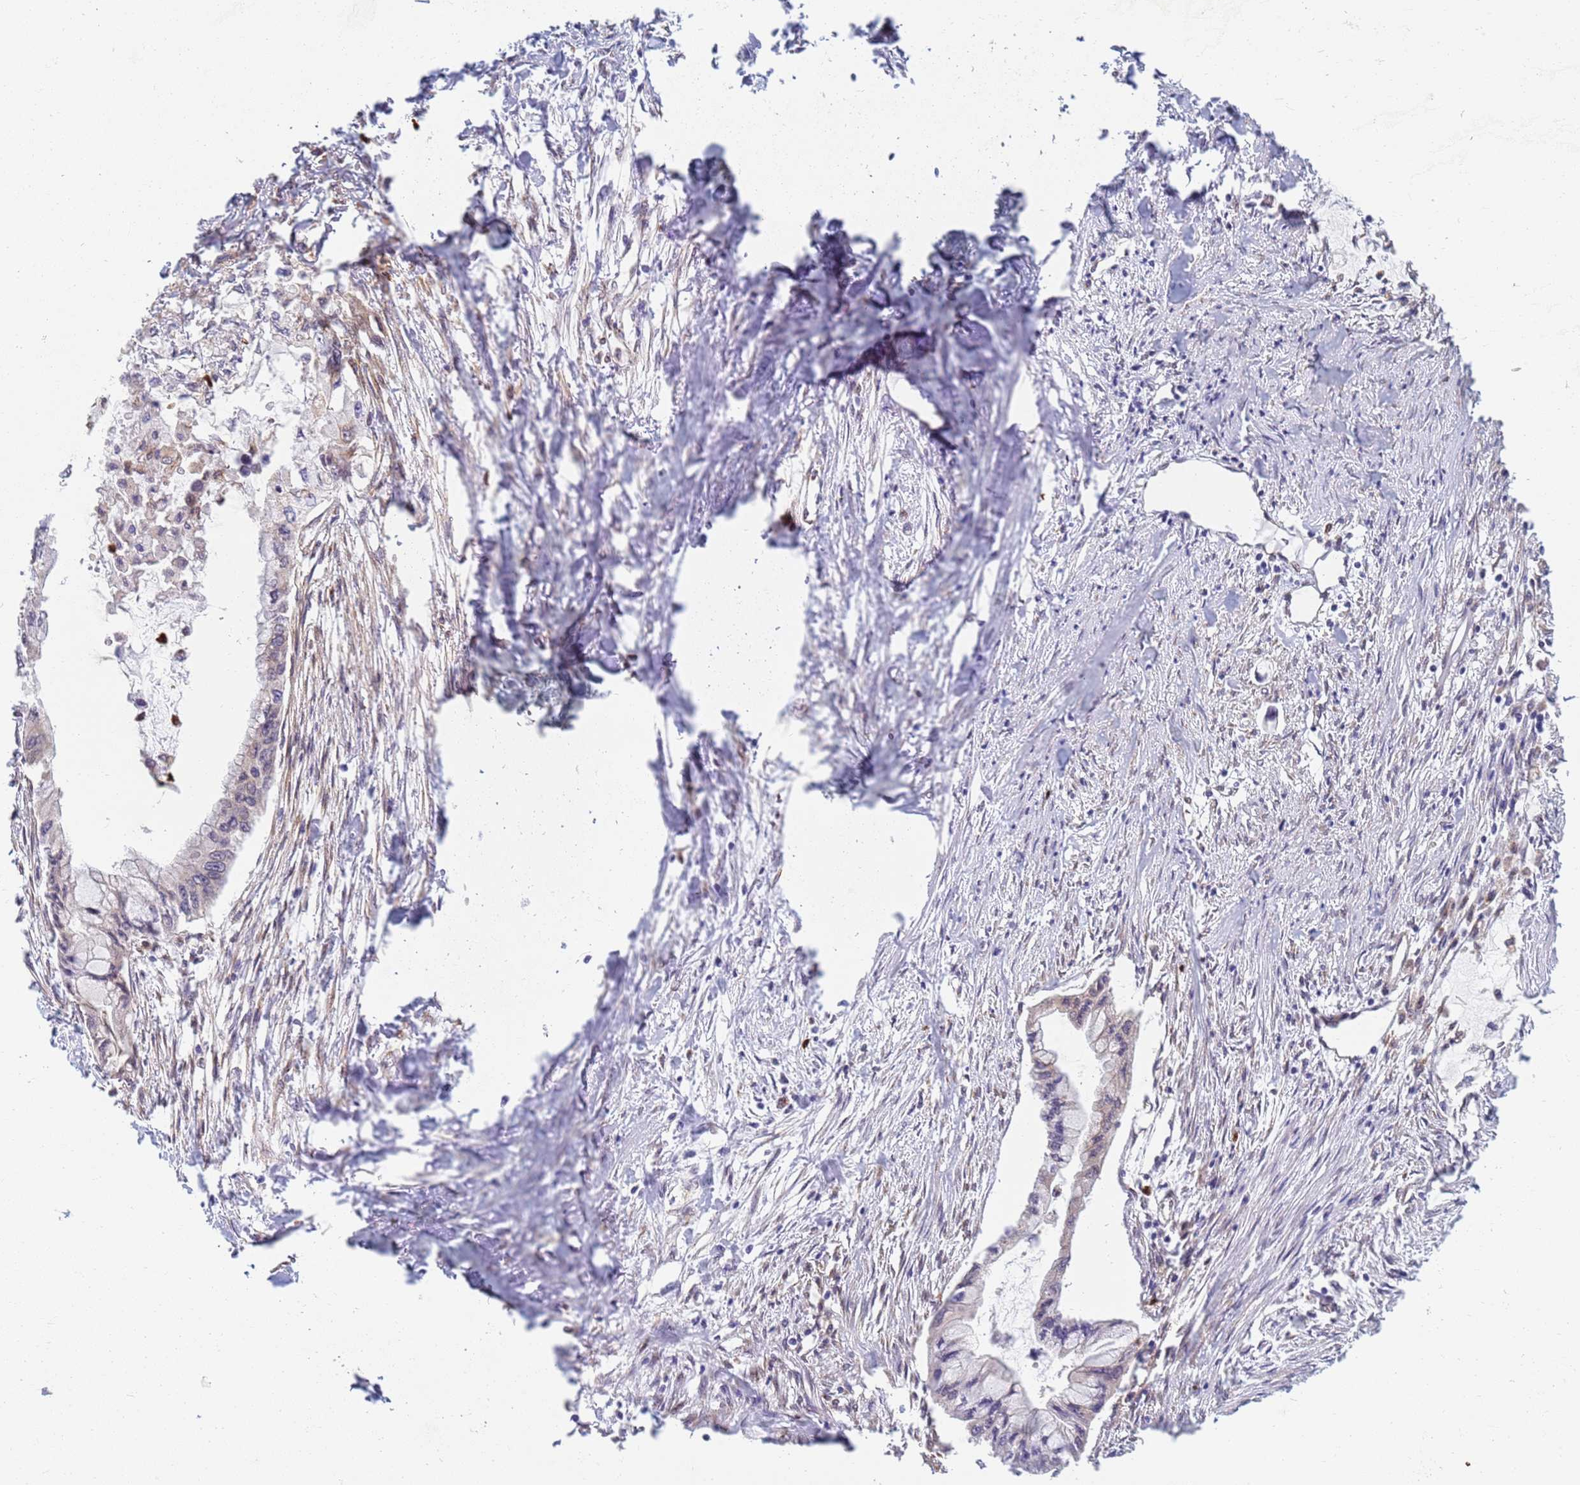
{"staining": {"intensity": "weak", "quantity": "<25%", "location": "cytoplasmic/membranous,nuclear"}, "tissue": "pancreatic cancer", "cell_type": "Tumor cells", "image_type": "cancer", "snomed": [{"axis": "morphology", "description": "Adenocarcinoma, NOS"}, {"axis": "topography", "description": "Pancreas"}], "caption": "A high-resolution photomicrograph shows IHC staining of pancreatic cancer (adenocarcinoma), which shows no significant expression in tumor cells.", "gene": "CEP170", "patient": {"sex": "male", "age": 48}}